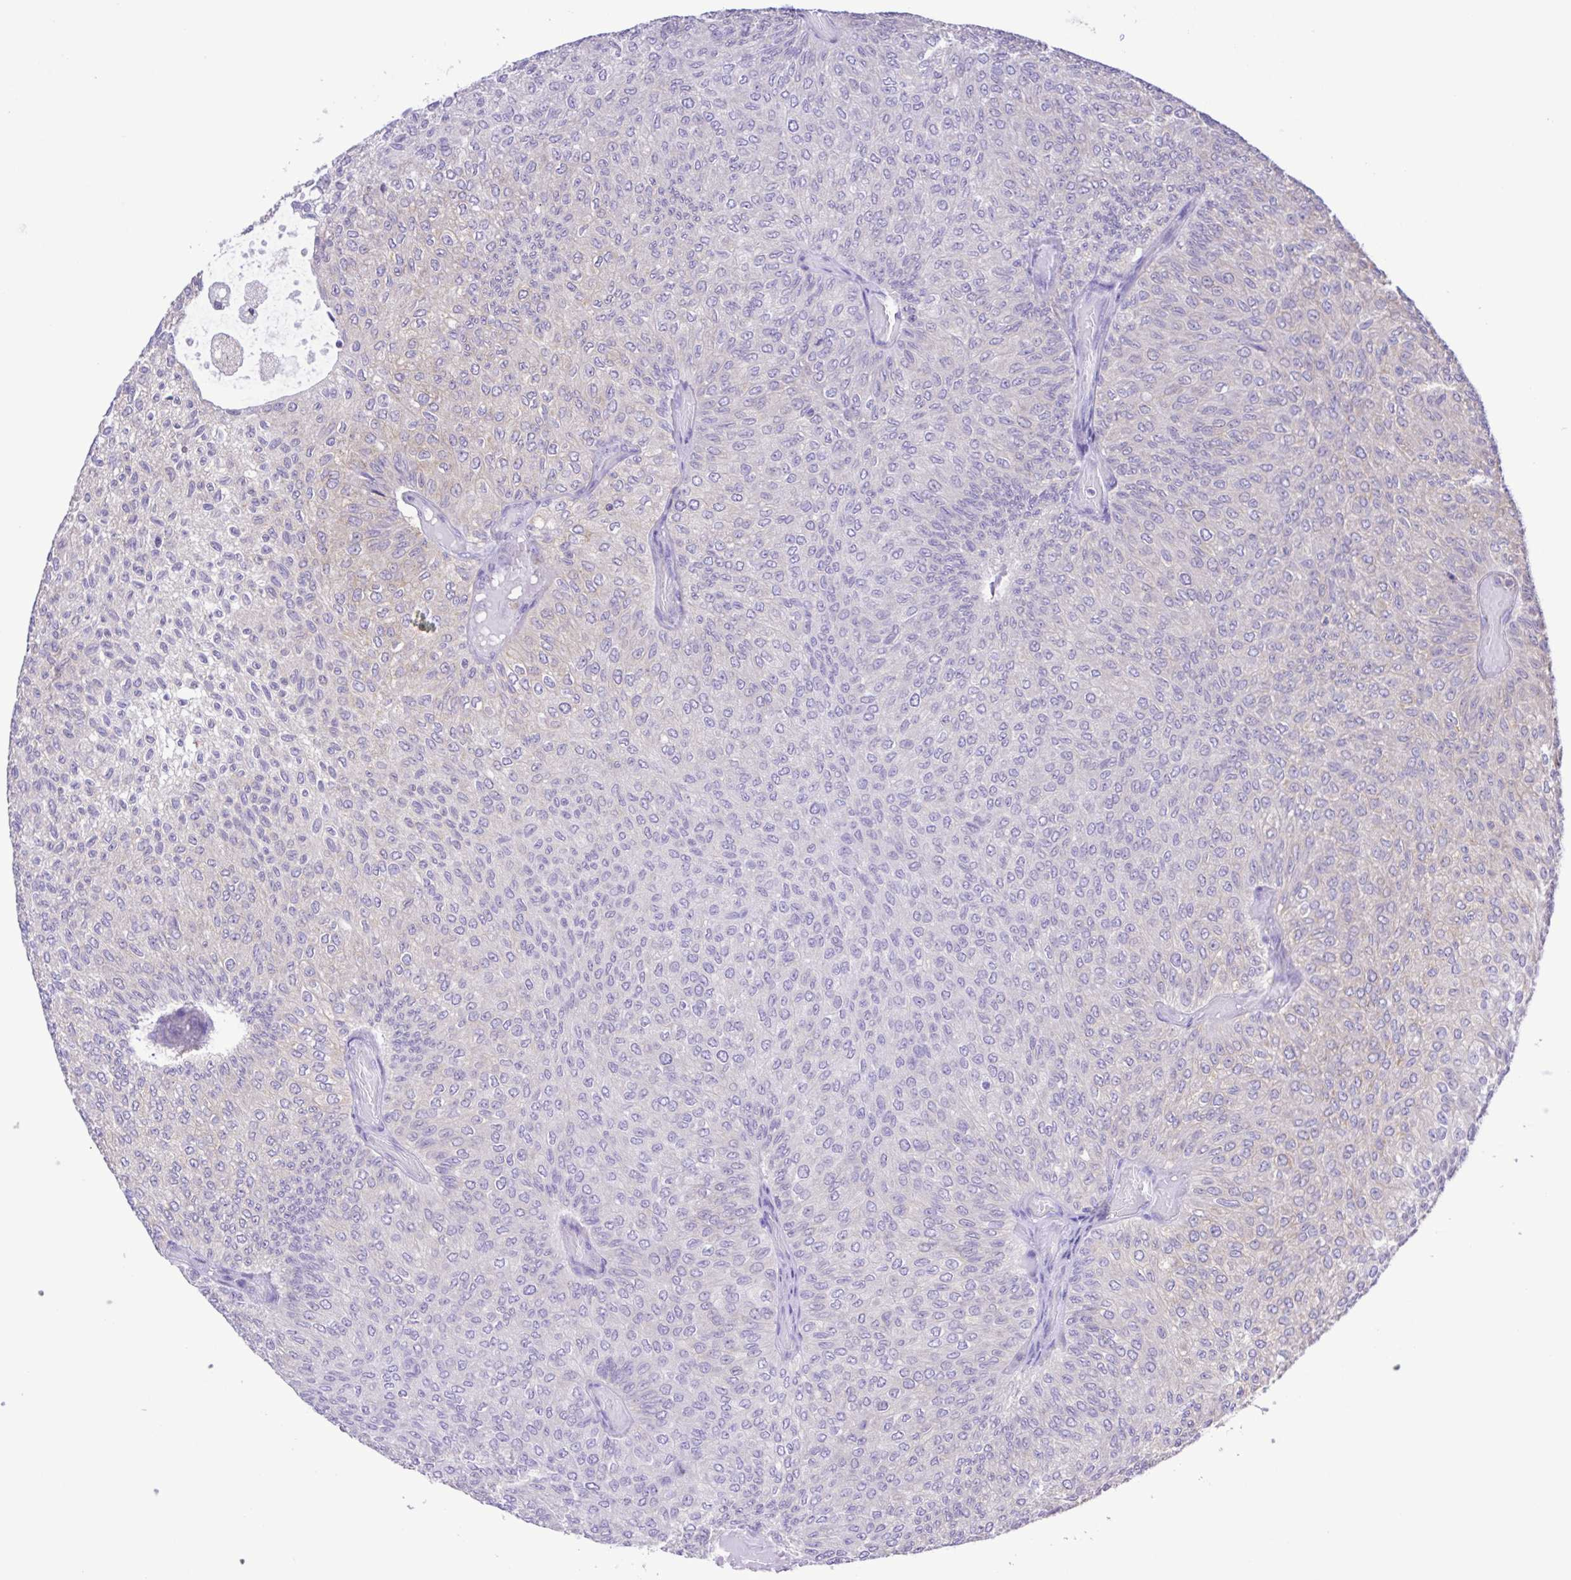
{"staining": {"intensity": "negative", "quantity": "none", "location": "none"}, "tissue": "urothelial cancer", "cell_type": "Tumor cells", "image_type": "cancer", "snomed": [{"axis": "morphology", "description": "Urothelial carcinoma, Low grade"}, {"axis": "topography", "description": "Urinary bladder"}], "caption": "IHC histopathology image of neoplastic tissue: human low-grade urothelial carcinoma stained with DAB (3,3'-diaminobenzidine) exhibits no significant protein staining in tumor cells. (DAB immunohistochemistry (IHC) with hematoxylin counter stain).", "gene": "CYP17A1", "patient": {"sex": "male", "age": 78}}